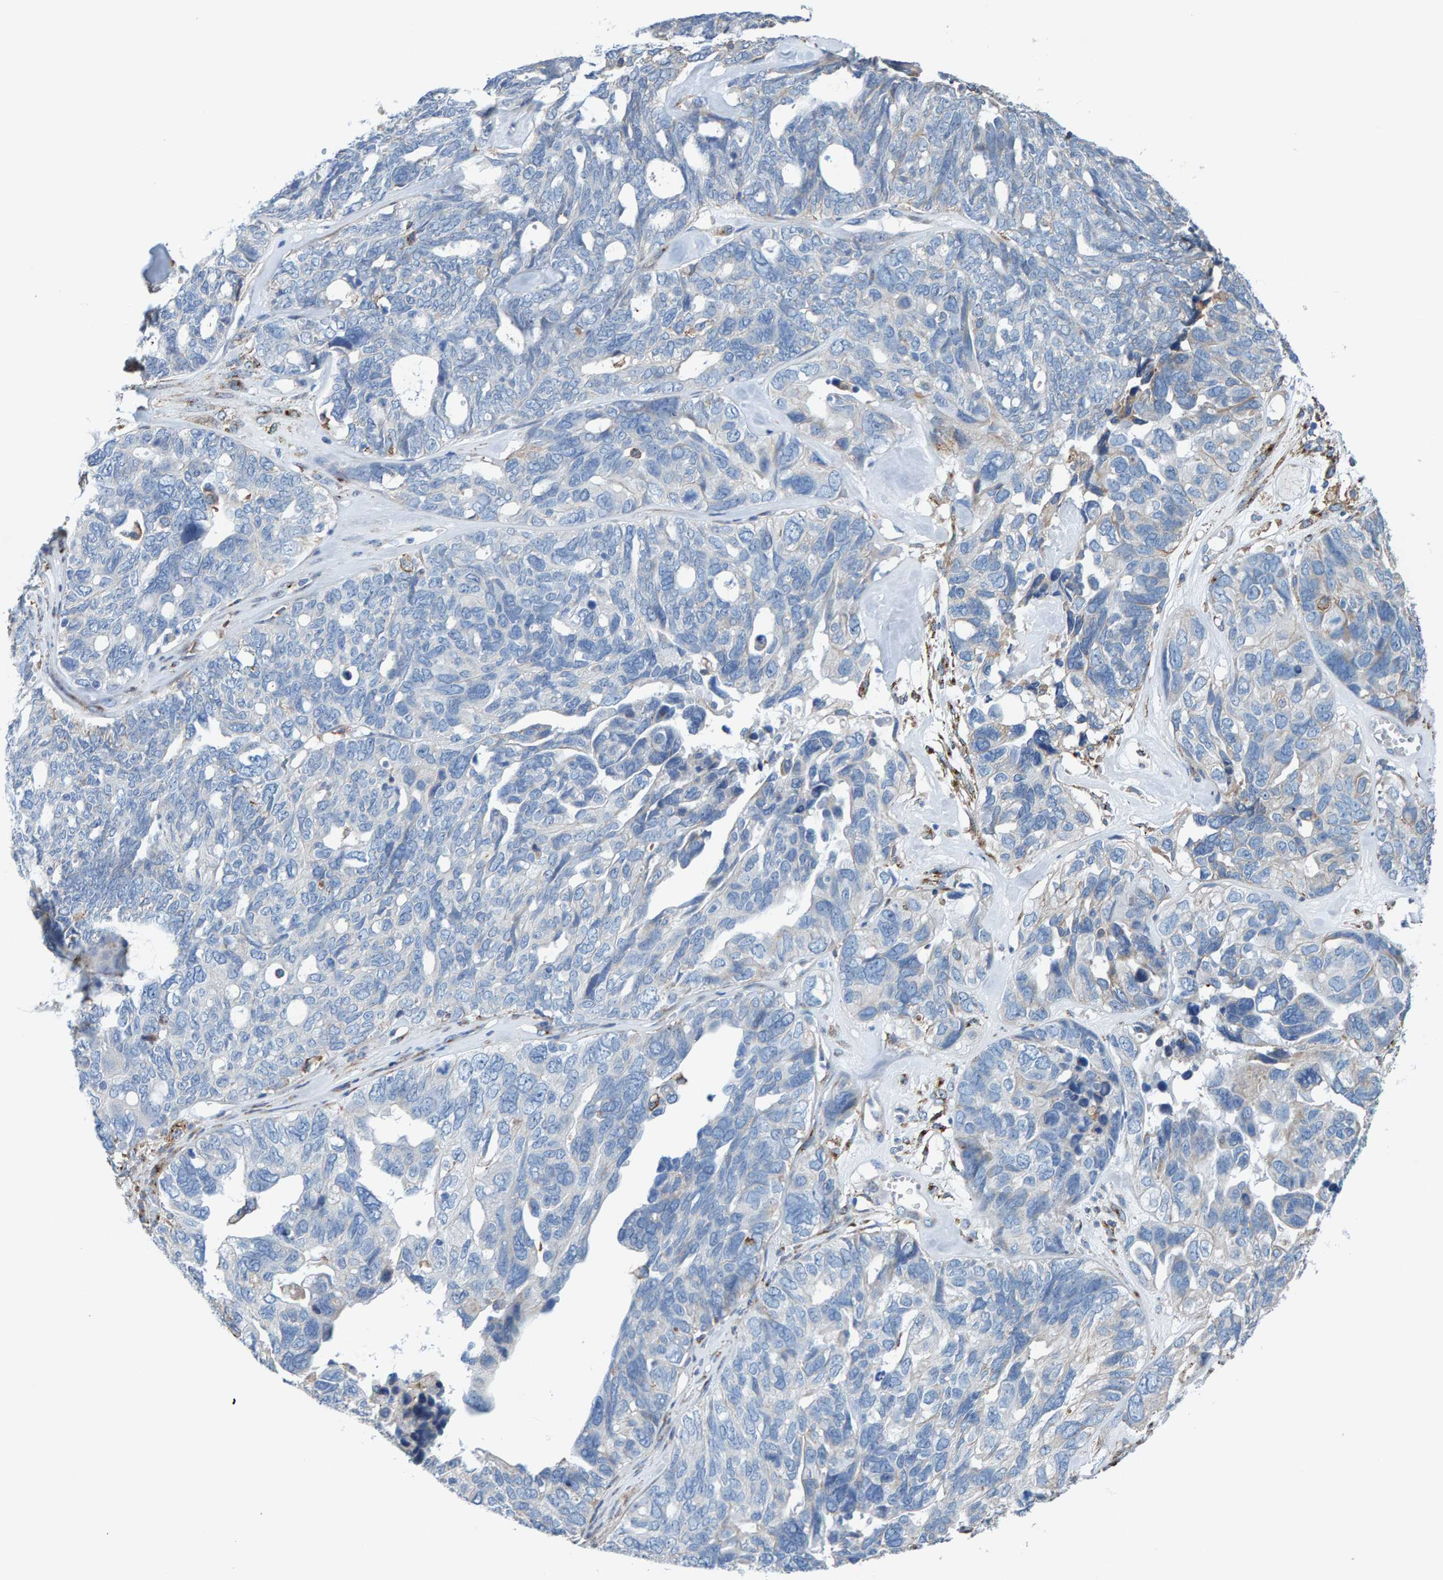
{"staining": {"intensity": "negative", "quantity": "none", "location": "none"}, "tissue": "ovarian cancer", "cell_type": "Tumor cells", "image_type": "cancer", "snomed": [{"axis": "morphology", "description": "Cystadenocarcinoma, serous, NOS"}, {"axis": "topography", "description": "Ovary"}], "caption": "This is an immunohistochemistry histopathology image of serous cystadenocarcinoma (ovarian). There is no positivity in tumor cells.", "gene": "LRP1", "patient": {"sex": "female", "age": 79}}